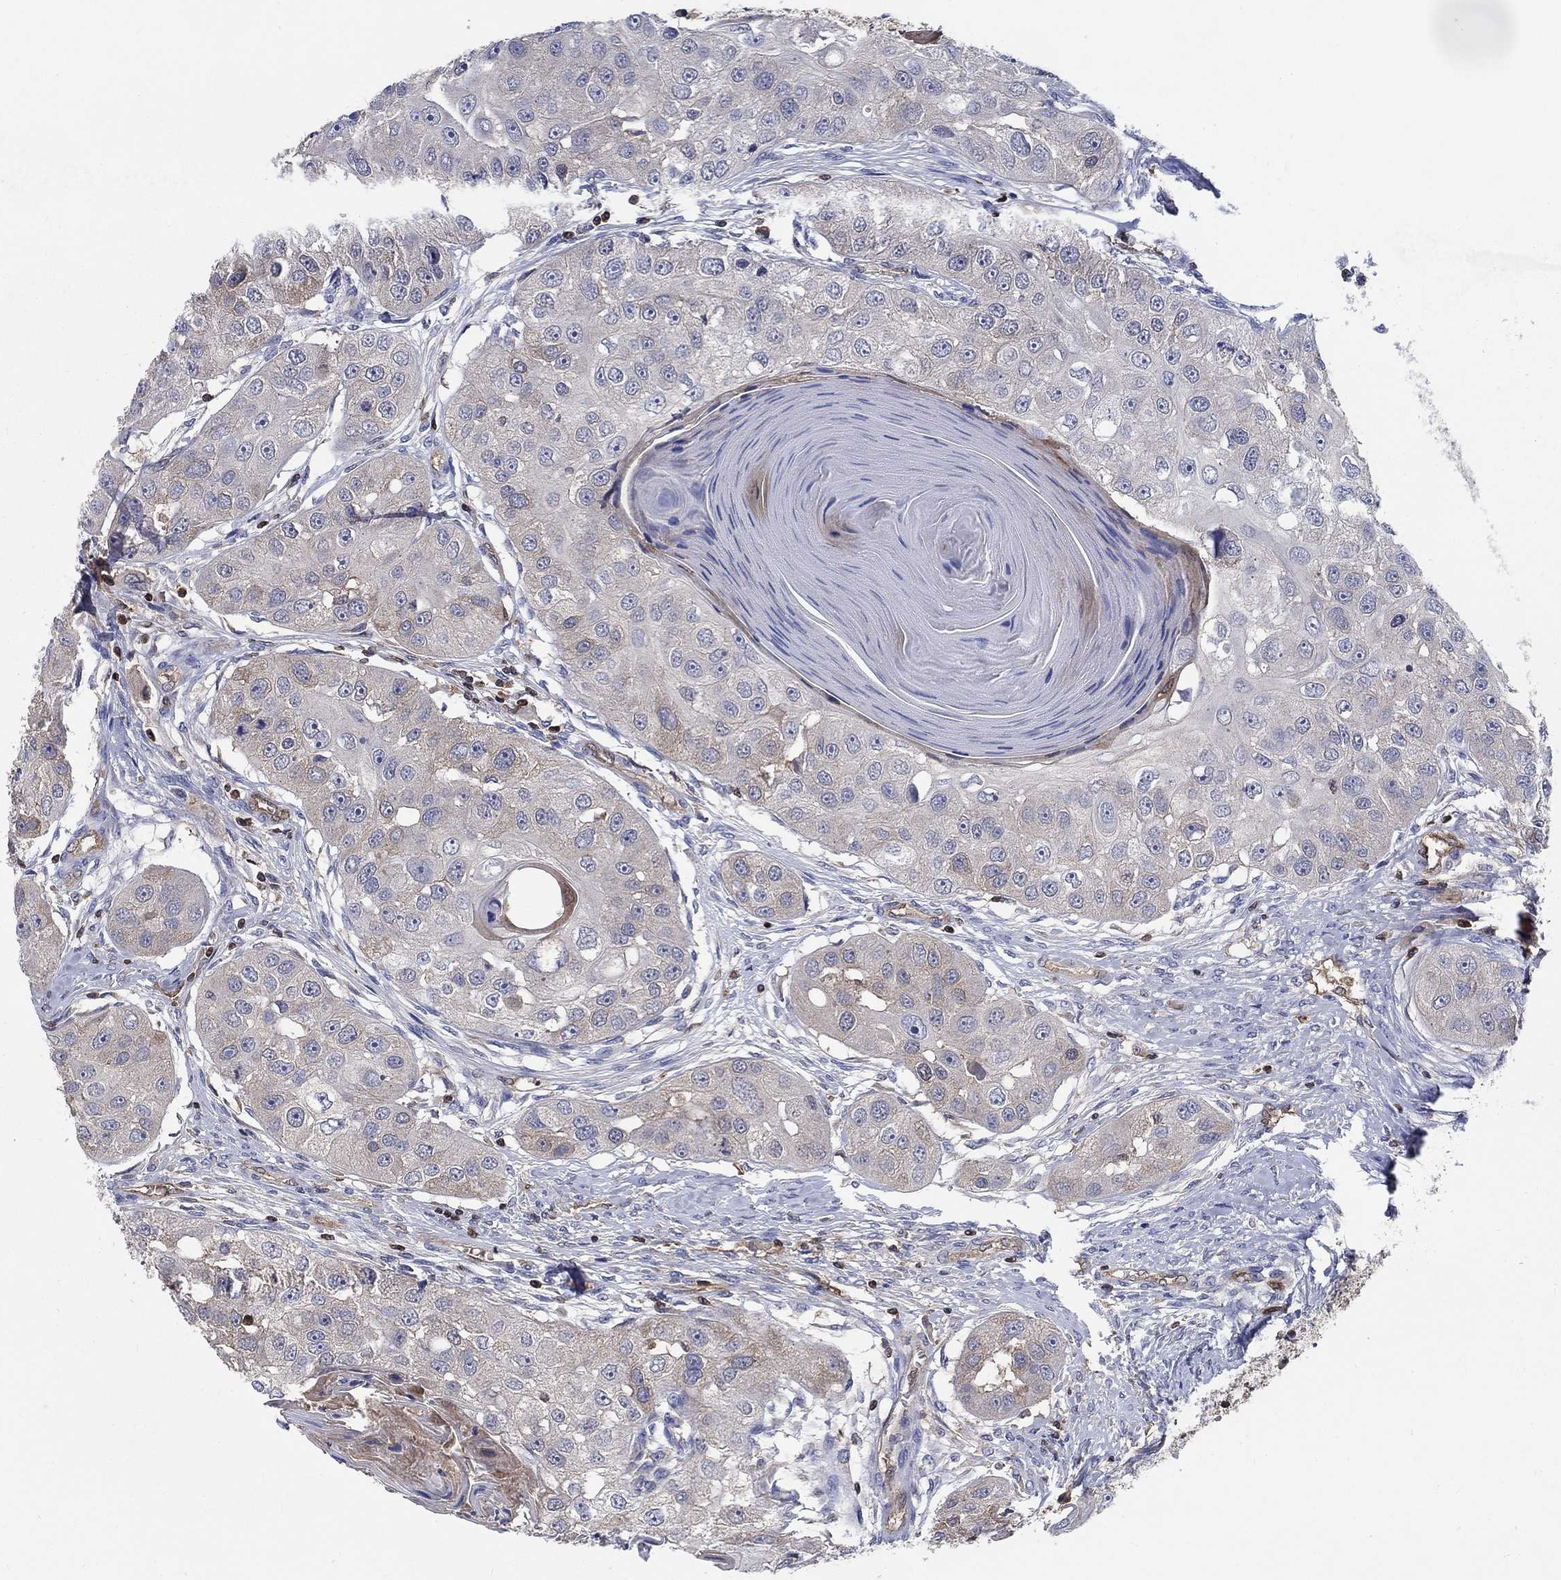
{"staining": {"intensity": "weak", "quantity": "<25%", "location": "cytoplasmic/membranous"}, "tissue": "head and neck cancer", "cell_type": "Tumor cells", "image_type": "cancer", "snomed": [{"axis": "morphology", "description": "Normal tissue, NOS"}, {"axis": "morphology", "description": "Squamous cell carcinoma, NOS"}, {"axis": "topography", "description": "Skeletal muscle"}, {"axis": "topography", "description": "Head-Neck"}], "caption": "Head and neck squamous cell carcinoma was stained to show a protein in brown. There is no significant staining in tumor cells. The staining is performed using DAB (3,3'-diaminobenzidine) brown chromogen with nuclei counter-stained in using hematoxylin.", "gene": "AGFG2", "patient": {"sex": "male", "age": 51}}